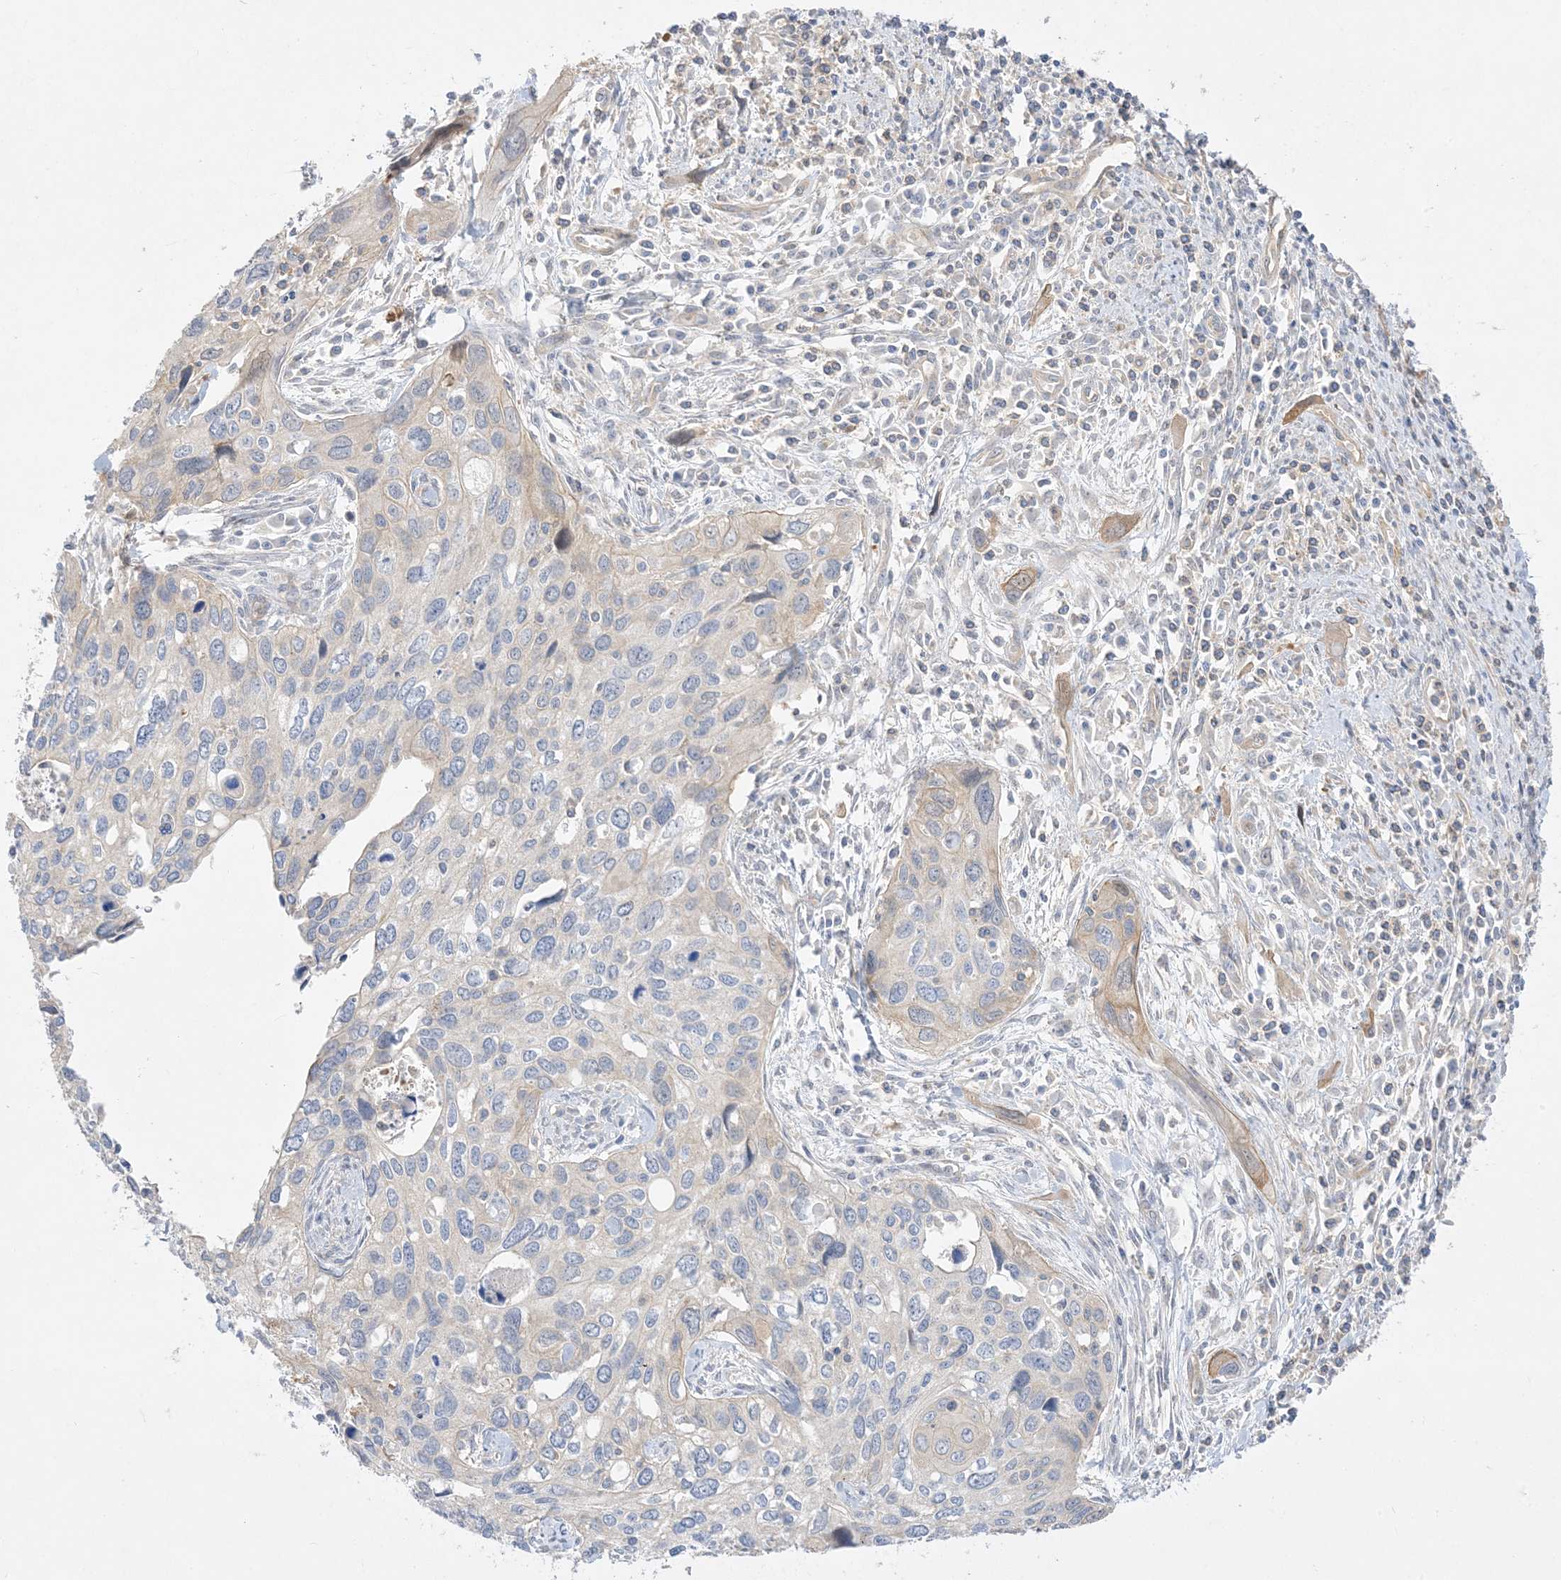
{"staining": {"intensity": "negative", "quantity": "none", "location": "none"}, "tissue": "cervical cancer", "cell_type": "Tumor cells", "image_type": "cancer", "snomed": [{"axis": "morphology", "description": "Squamous cell carcinoma, NOS"}, {"axis": "topography", "description": "Cervix"}], "caption": "An image of cervical squamous cell carcinoma stained for a protein displays no brown staining in tumor cells.", "gene": "ARHGEF9", "patient": {"sex": "female", "age": 55}}